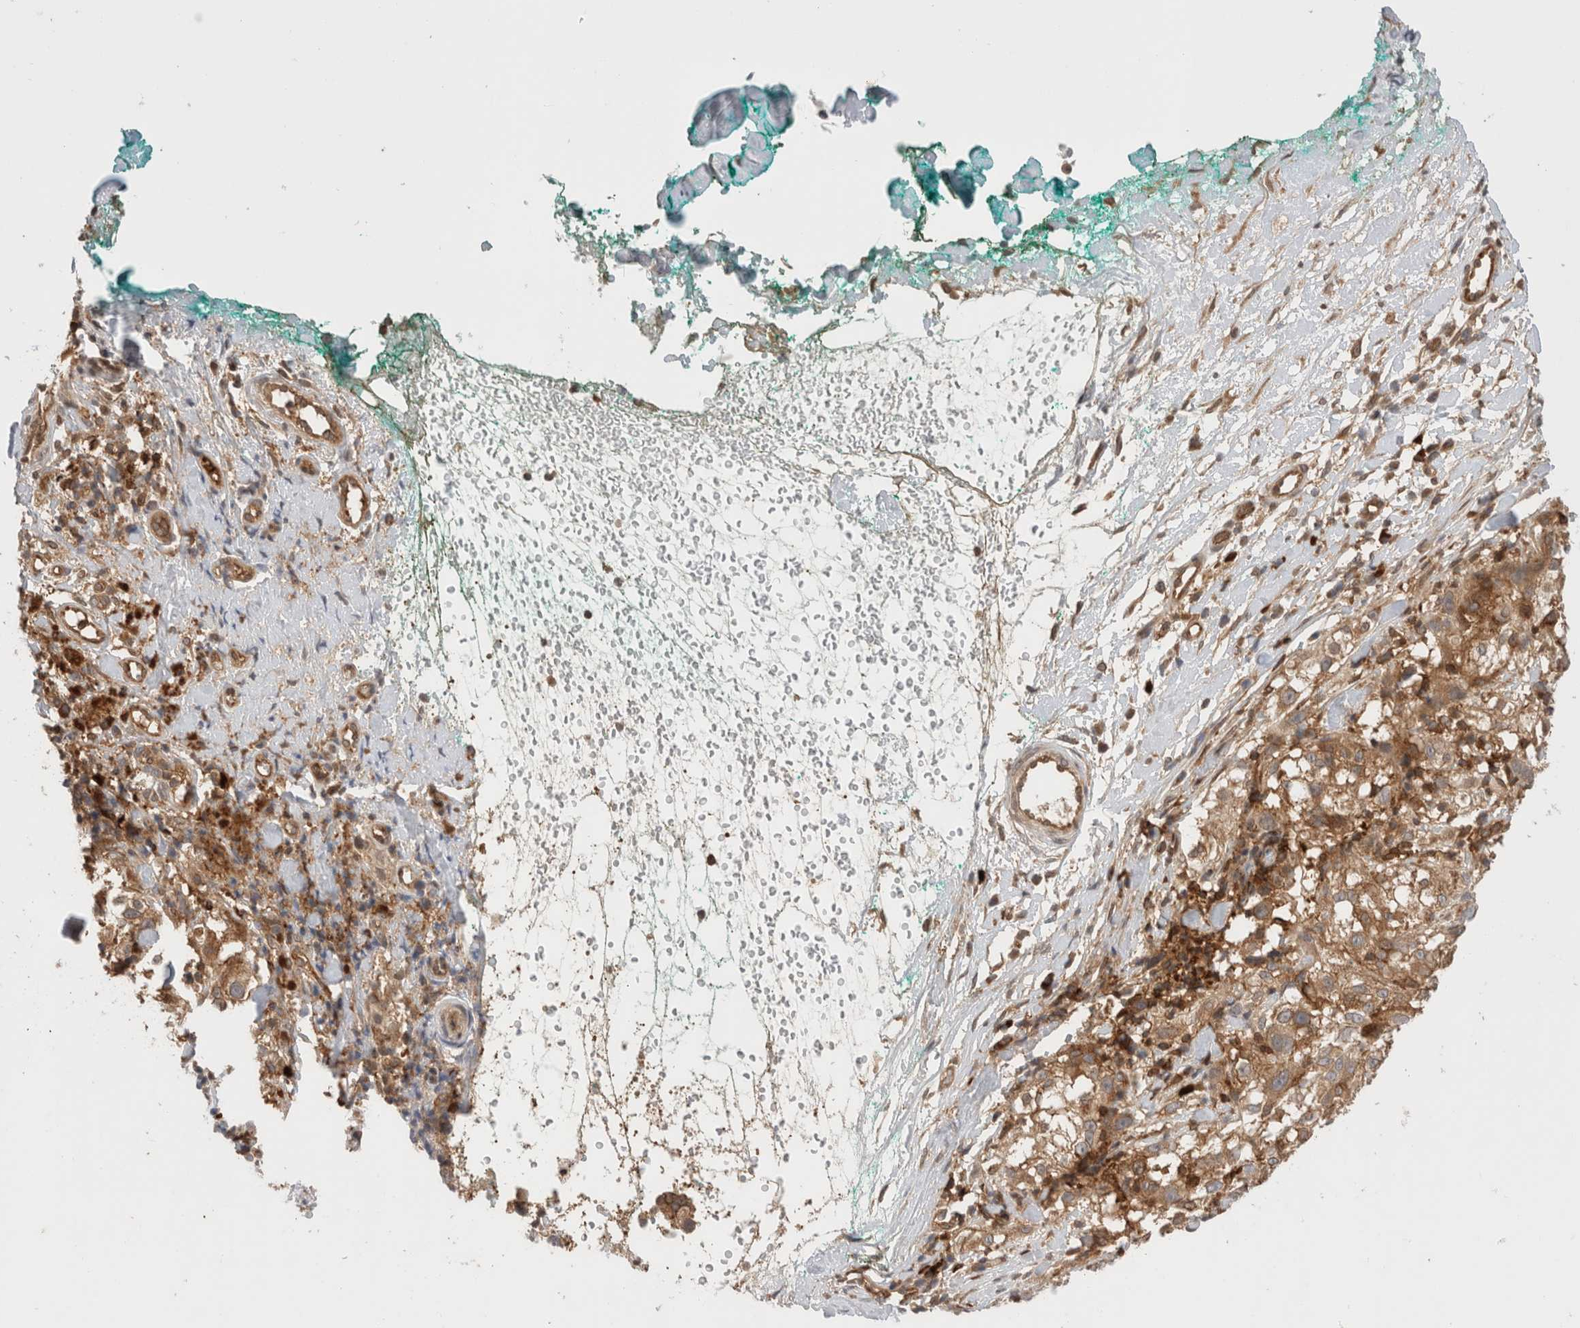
{"staining": {"intensity": "moderate", "quantity": ">75%", "location": "cytoplasmic/membranous"}, "tissue": "melanoma", "cell_type": "Tumor cells", "image_type": "cancer", "snomed": [{"axis": "morphology", "description": "Necrosis, NOS"}, {"axis": "morphology", "description": "Malignant melanoma, NOS"}, {"axis": "topography", "description": "Skin"}], "caption": "Tumor cells reveal moderate cytoplasmic/membranous expression in about >75% of cells in malignant melanoma.", "gene": "NFKB1", "patient": {"sex": "female", "age": 87}}